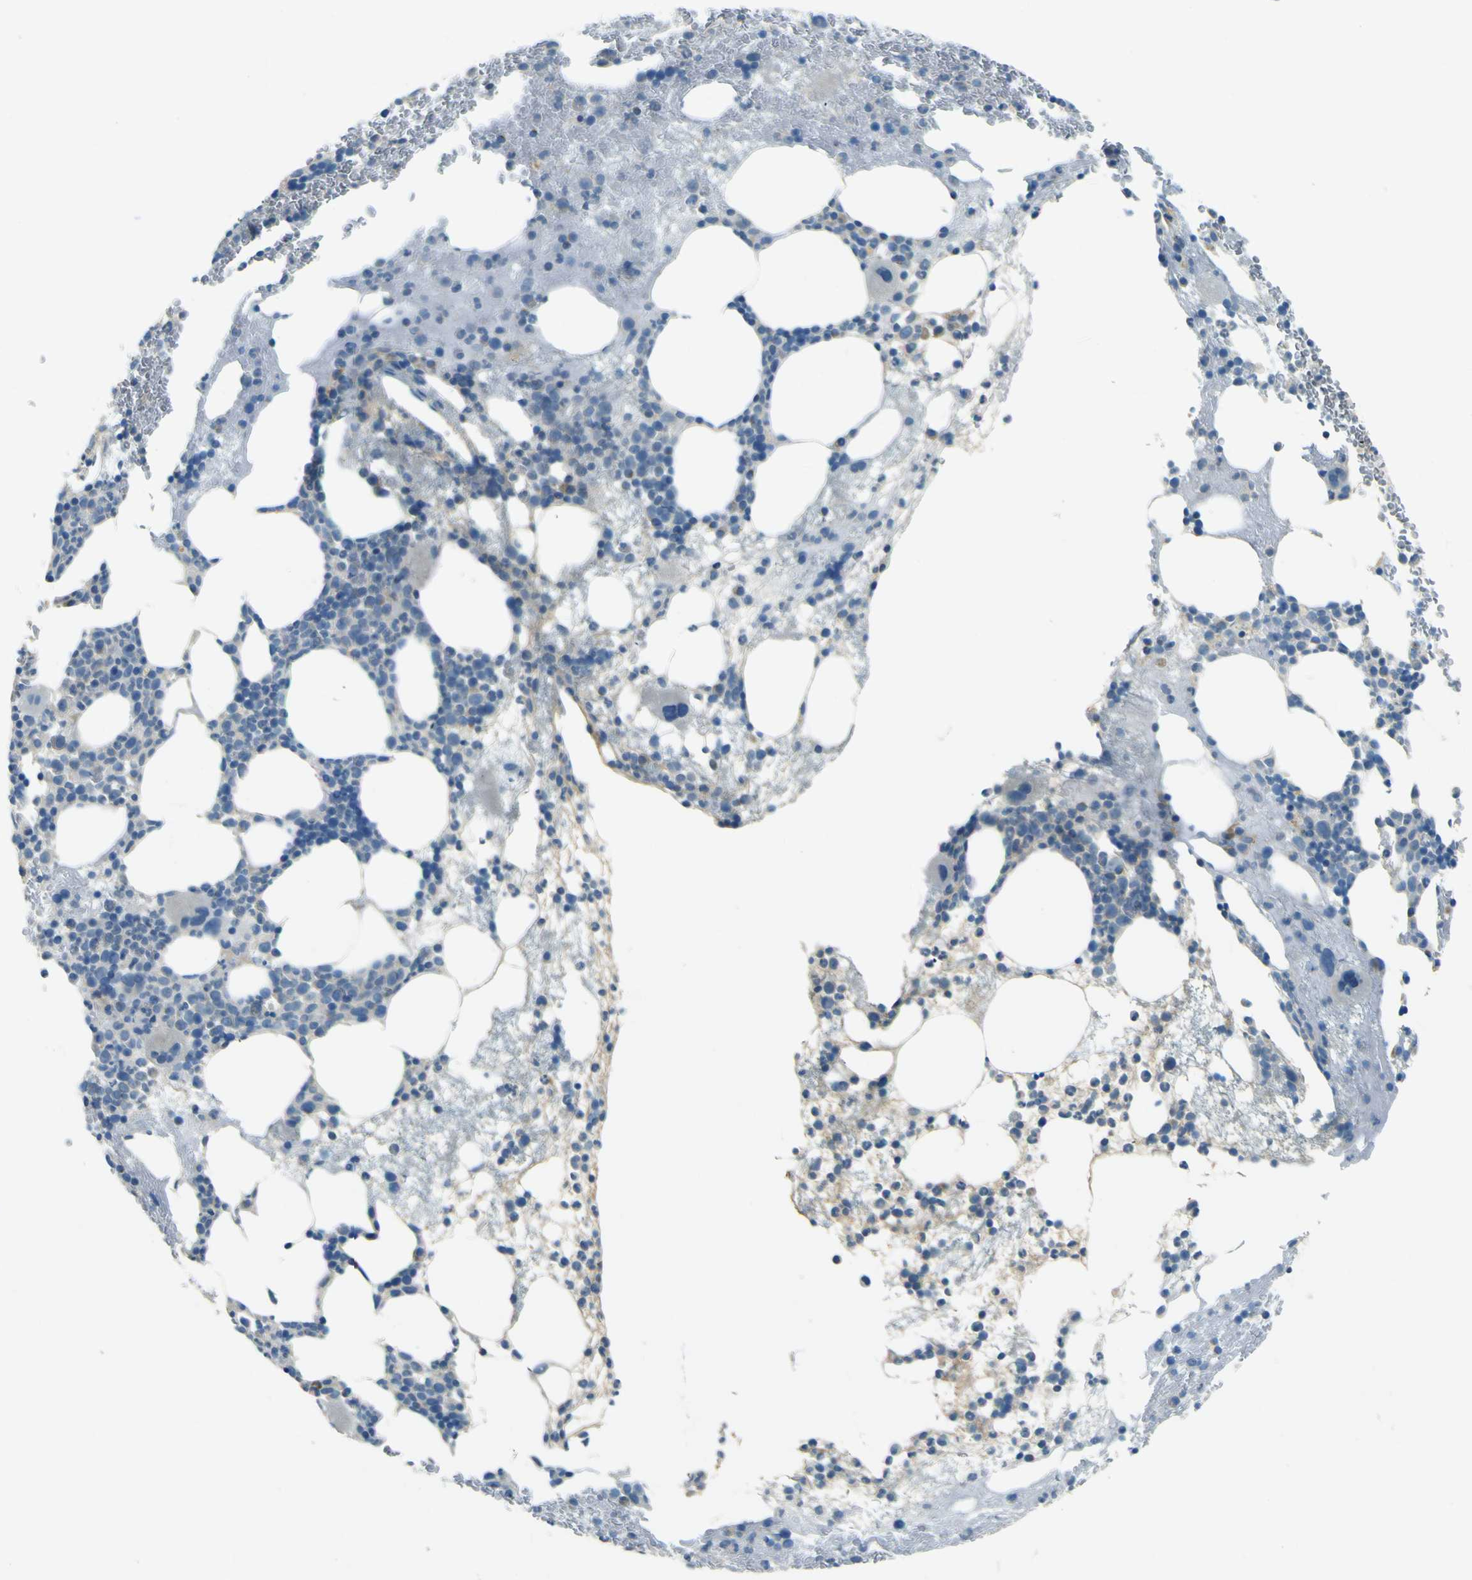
{"staining": {"intensity": "negative", "quantity": "none", "location": "none"}, "tissue": "bone marrow", "cell_type": "Hematopoietic cells", "image_type": "normal", "snomed": [{"axis": "morphology", "description": "Normal tissue, NOS"}, {"axis": "morphology", "description": "Inflammation, NOS"}, {"axis": "topography", "description": "Bone marrow"}], "caption": "IHC micrograph of normal human bone marrow stained for a protein (brown), which demonstrates no staining in hematopoietic cells.", "gene": "FKTN", "patient": {"sex": "female", "age": 76}}